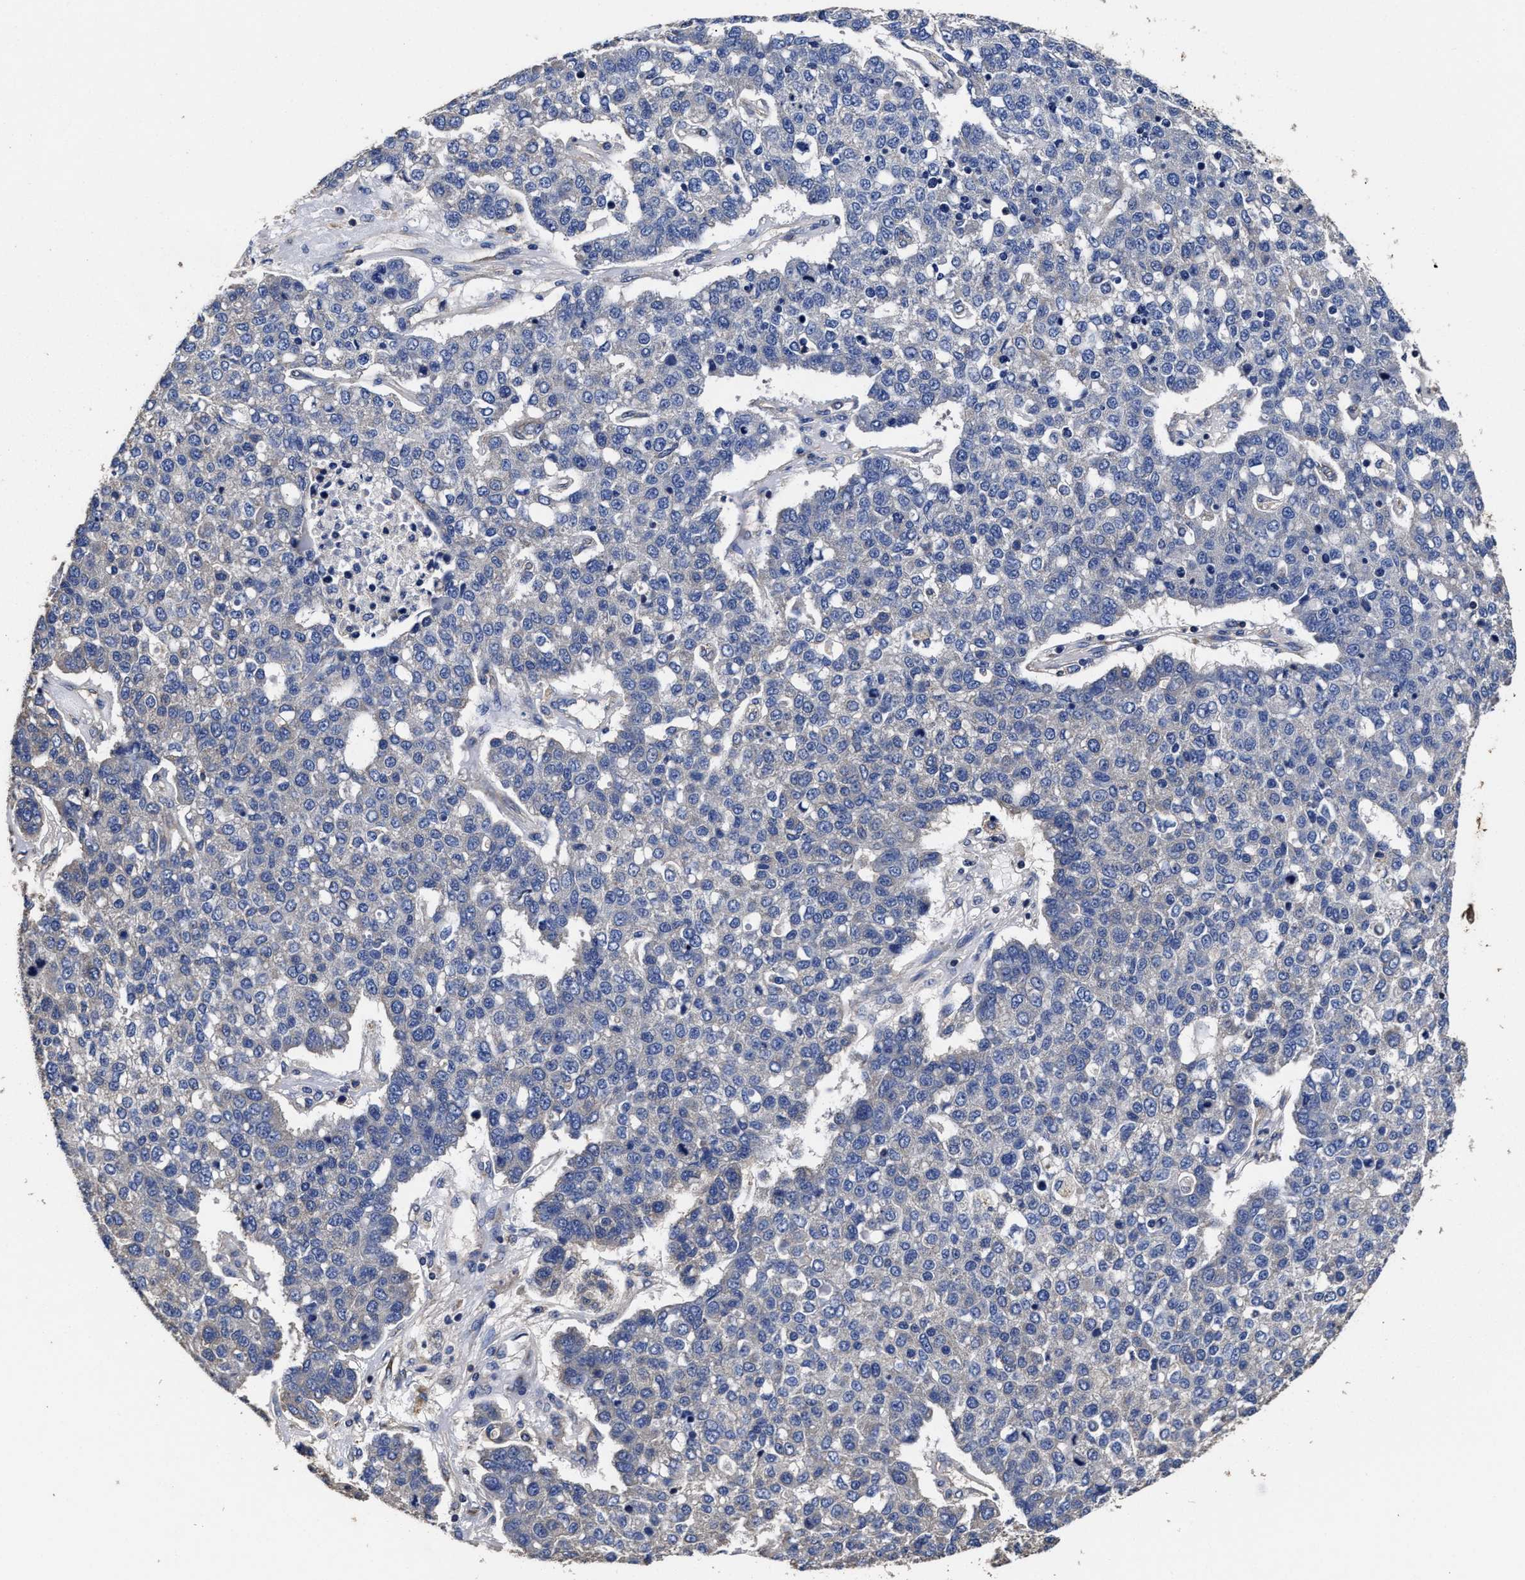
{"staining": {"intensity": "negative", "quantity": "none", "location": "none"}, "tissue": "pancreatic cancer", "cell_type": "Tumor cells", "image_type": "cancer", "snomed": [{"axis": "morphology", "description": "Adenocarcinoma, NOS"}, {"axis": "topography", "description": "Pancreas"}], "caption": "Photomicrograph shows no significant protein staining in tumor cells of pancreatic cancer. (DAB (3,3'-diaminobenzidine) immunohistochemistry (IHC) visualized using brightfield microscopy, high magnification).", "gene": "AVEN", "patient": {"sex": "female", "age": 61}}